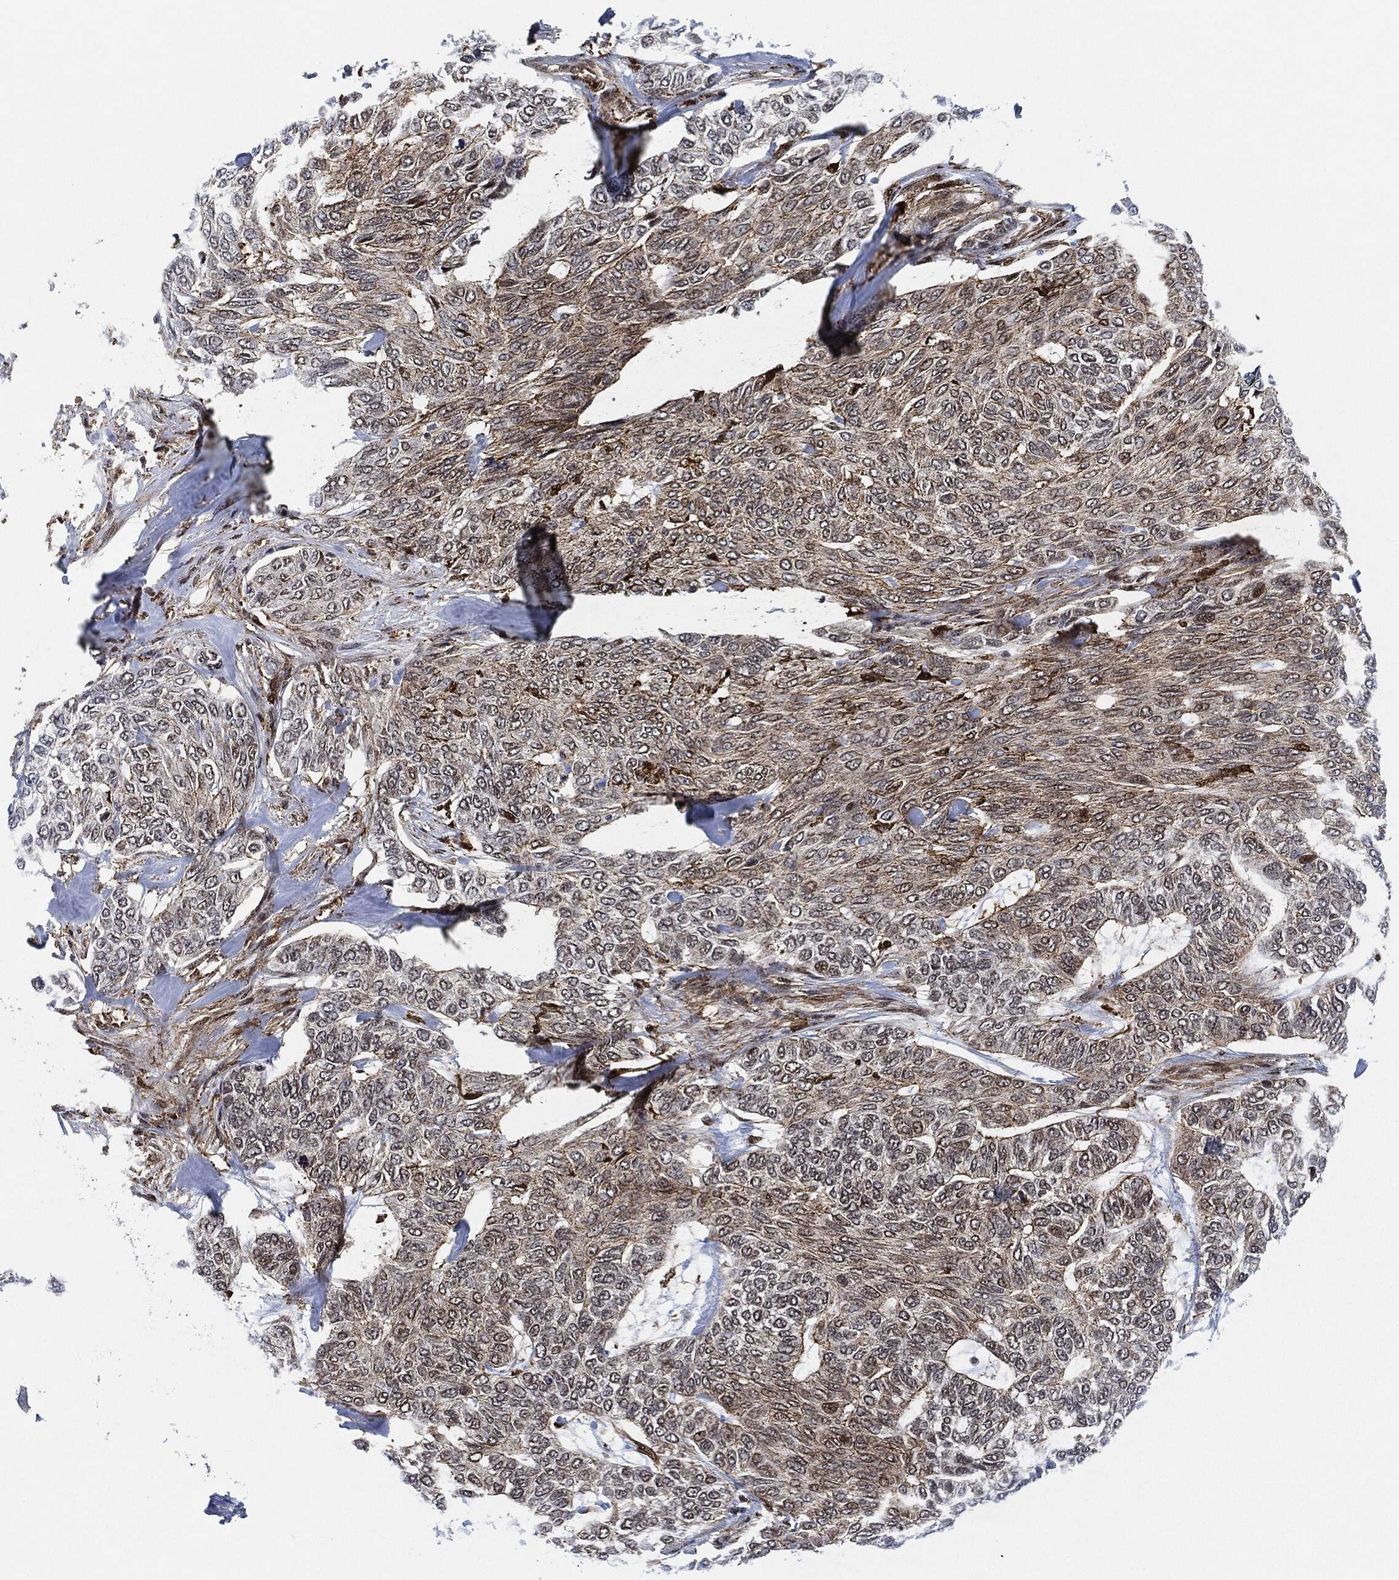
{"staining": {"intensity": "negative", "quantity": "none", "location": "none"}, "tissue": "skin cancer", "cell_type": "Tumor cells", "image_type": "cancer", "snomed": [{"axis": "morphology", "description": "Basal cell carcinoma"}, {"axis": "topography", "description": "Skin"}], "caption": "The image shows no staining of tumor cells in skin cancer.", "gene": "NANOS3", "patient": {"sex": "female", "age": 65}}